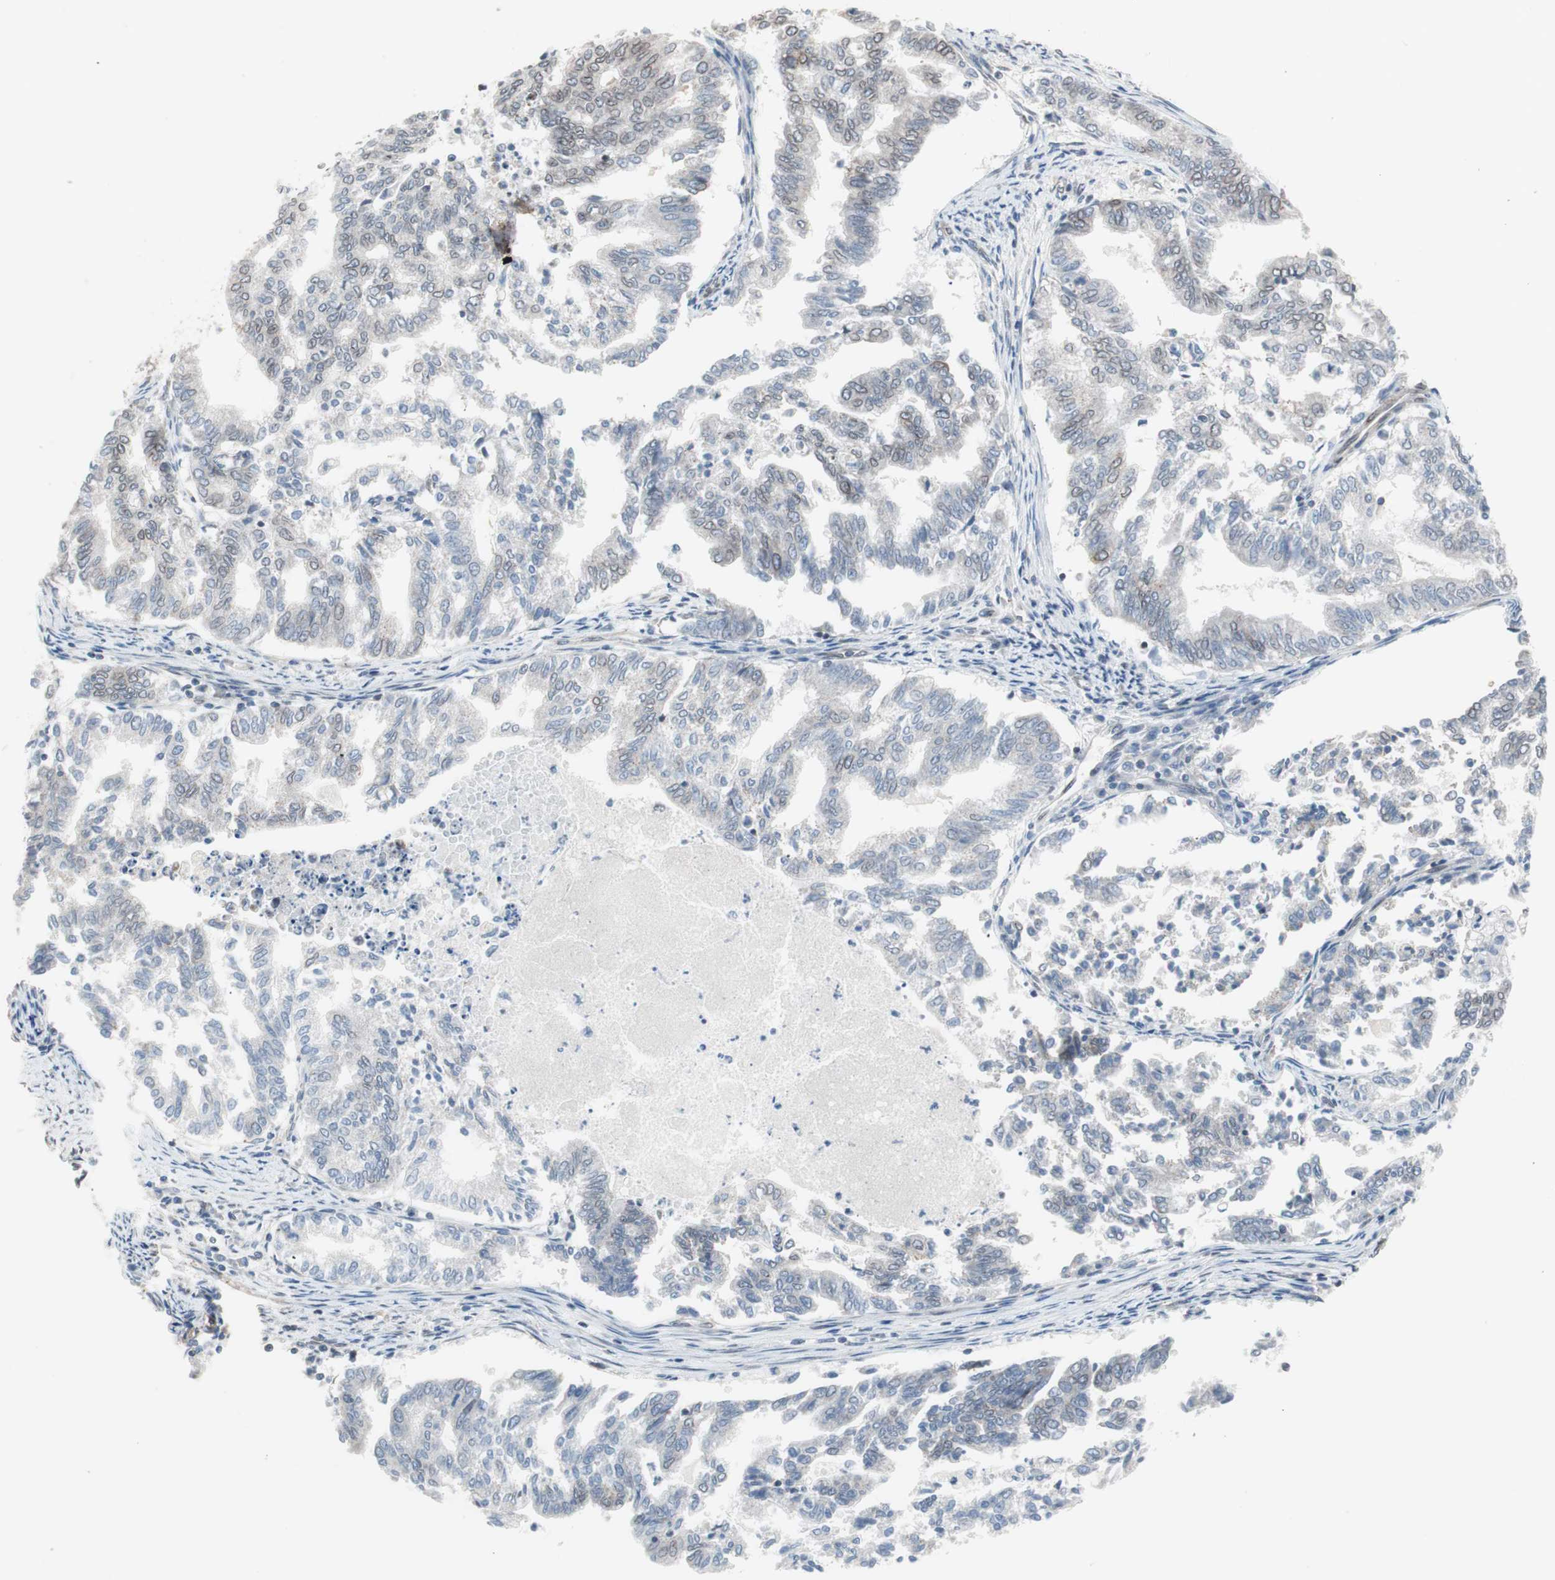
{"staining": {"intensity": "weak", "quantity": "<25%", "location": "cytoplasmic/membranous,nuclear"}, "tissue": "endometrial cancer", "cell_type": "Tumor cells", "image_type": "cancer", "snomed": [{"axis": "morphology", "description": "Adenocarcinoma, NOS"}, {"axis": "topography", "description": "Endometrium"}], "caption": "Tumor cells are negative for protein expression in human endometrial cancer (adenocarcinoma). (DAB (3,3'-diaminobenzidine) immunohistochemistry with hematoxylin counter stain).", "gene": "ARNT2", "patient": {"sex": "female", "age": 79}}